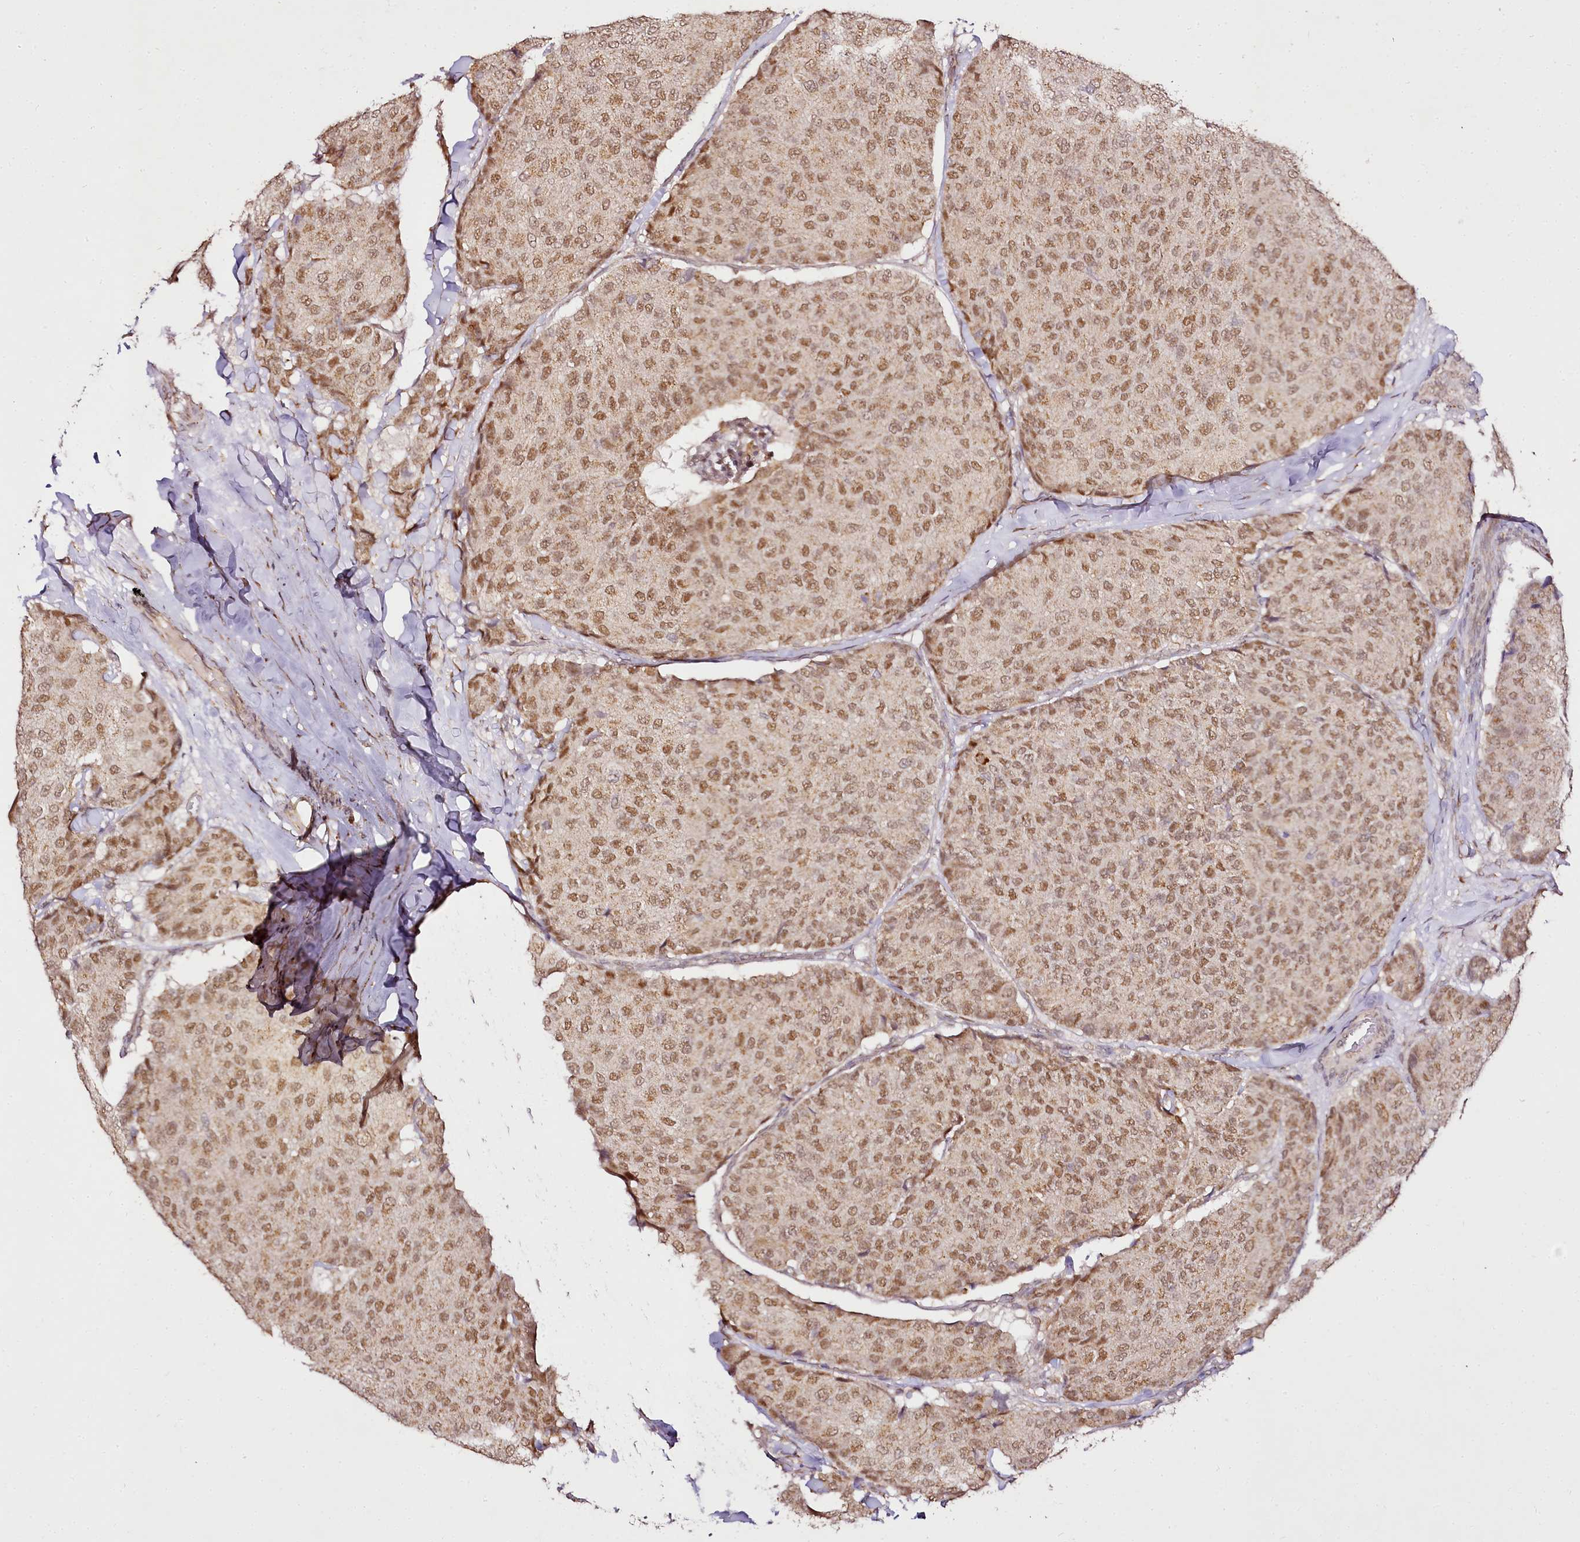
{"staining": {"intensity": "moderate", "quantity": ">75%", "location": "nuclear"}, "tissue": "breast cancer", "cell_type": "Tumor cells", "image_type": "cancer", "snomed": [{"axis": "morphology", "description": "Duct carcinoma"}, {"axis": "topography", "description": "Breast"}], "caption": "Breast cancer stained with immunohistochemistry (IHC) shows moderate nuclear staining in approximately >75% of tumor cells.", "gene": "EDIL3", "patient": {"sex": "female", "age": 75}}